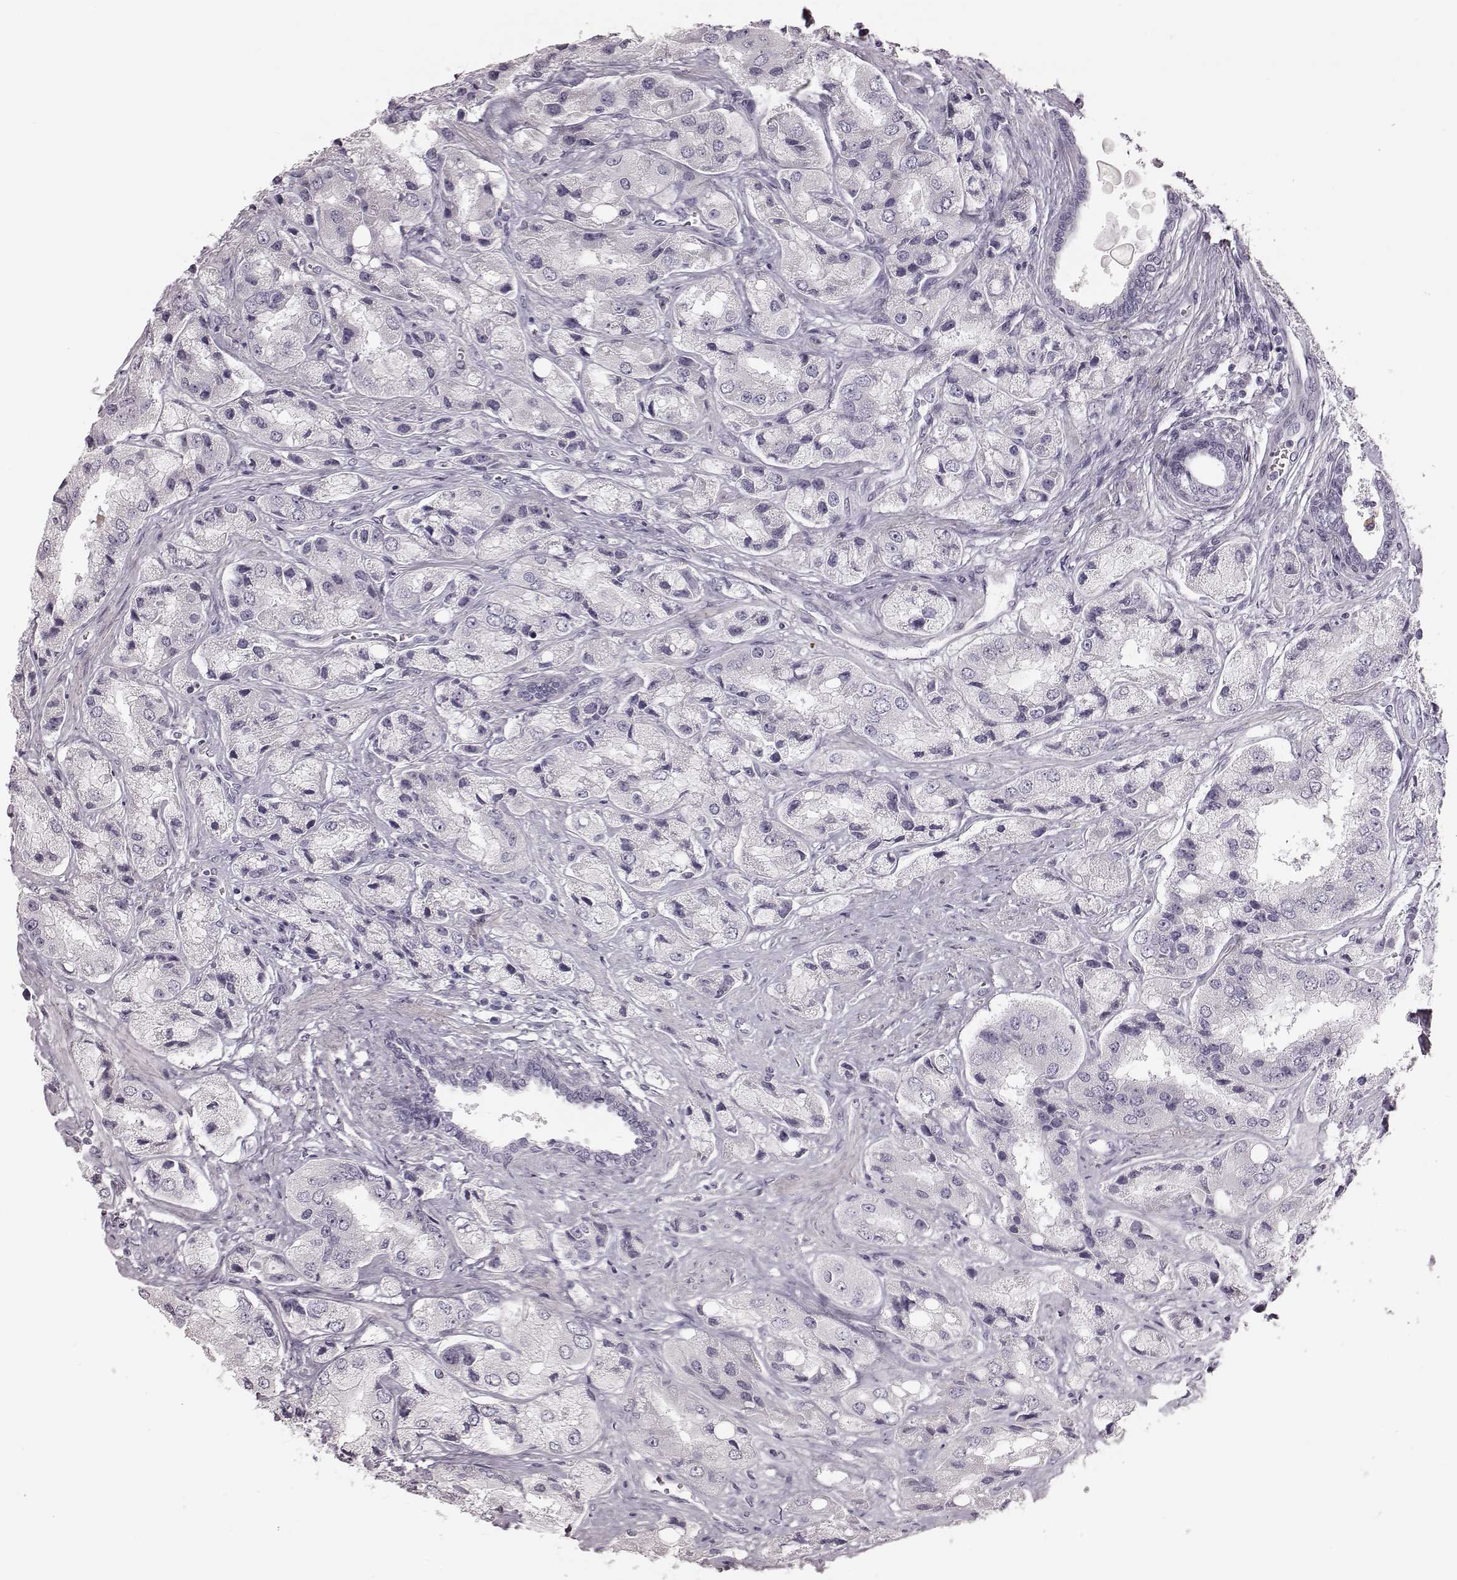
{"staining": {"intensity": "negative", "quantity": "none", "location": "none"}, "tissue": "prostate cancer", "cell_type": "Tumor cells", "image_type": "cancer", "snomed": [{"axis": "morphology", "description": "Adenocarcinoma, Low grade"}, {"axis": "topography", "description": "Prostate"}], "caption": "Immunohistochemistry (IHC) micrograph of prostate cancer stained for a protein (brown), which shows no expression in tumor cells.", "gene": "ZNF433", "patient": {"sex": "male", "age": 69}}